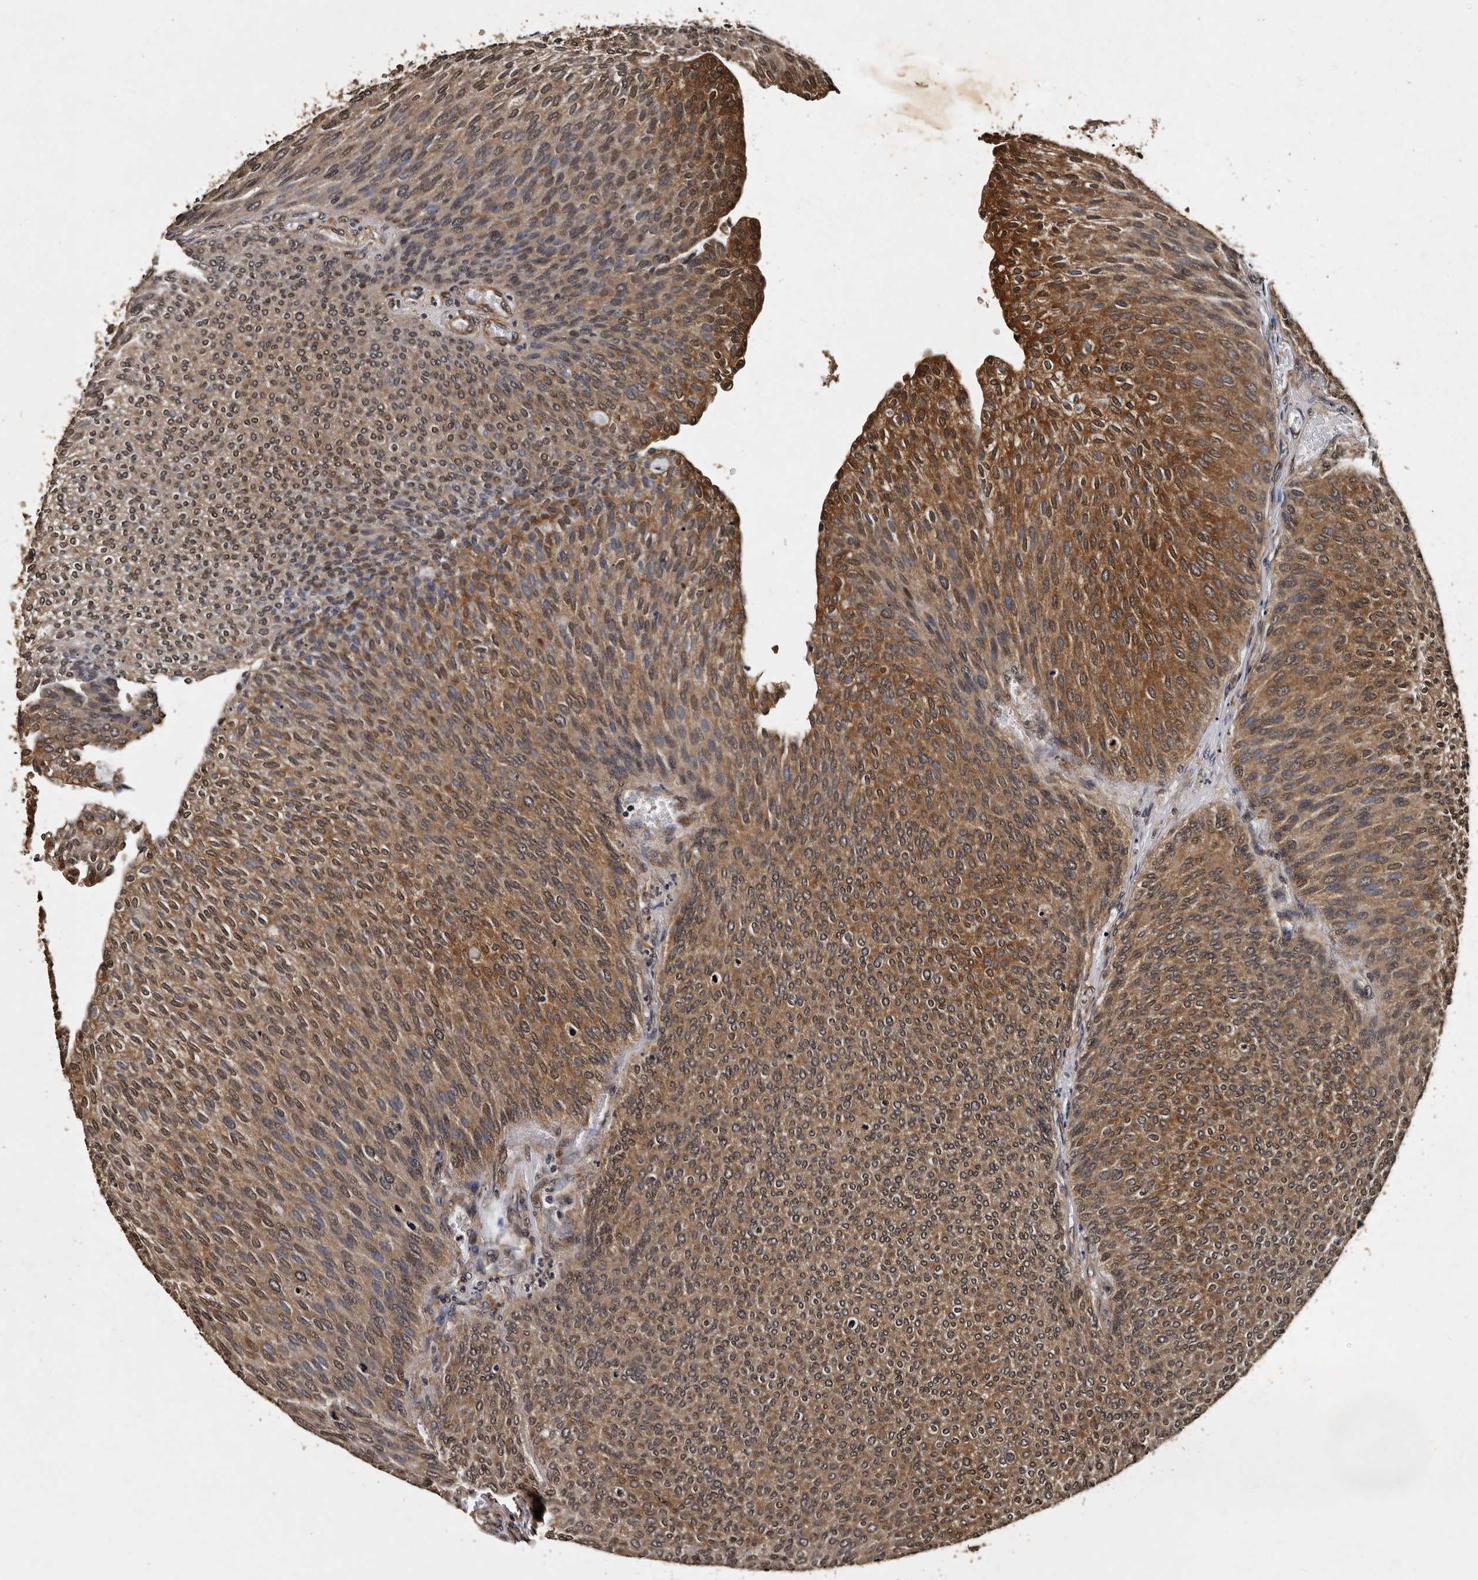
{"staining": {"intensity": "moderate", "quantity": ">75%", "location": "cytoplasmic/membranous,nuclear"}, "tissue": "urothelial cancer", "cell_type": "Tumor cells", "image_type": "cancer", "snomed": [{"axis": "morphology", "description": "Urothelial carcinoma, Low grade"}, {"axis": "topography", "description": "Urinary bladder"}], "caption": "A photomicrograph of human low-grade urothelial carcinoma stained for a protein shows moderate cytoplasmic/membranous and nuclear brown staining in tumor cells.", "gene": "CPNE3", "patient": {"sex": "female", "age": 79}}